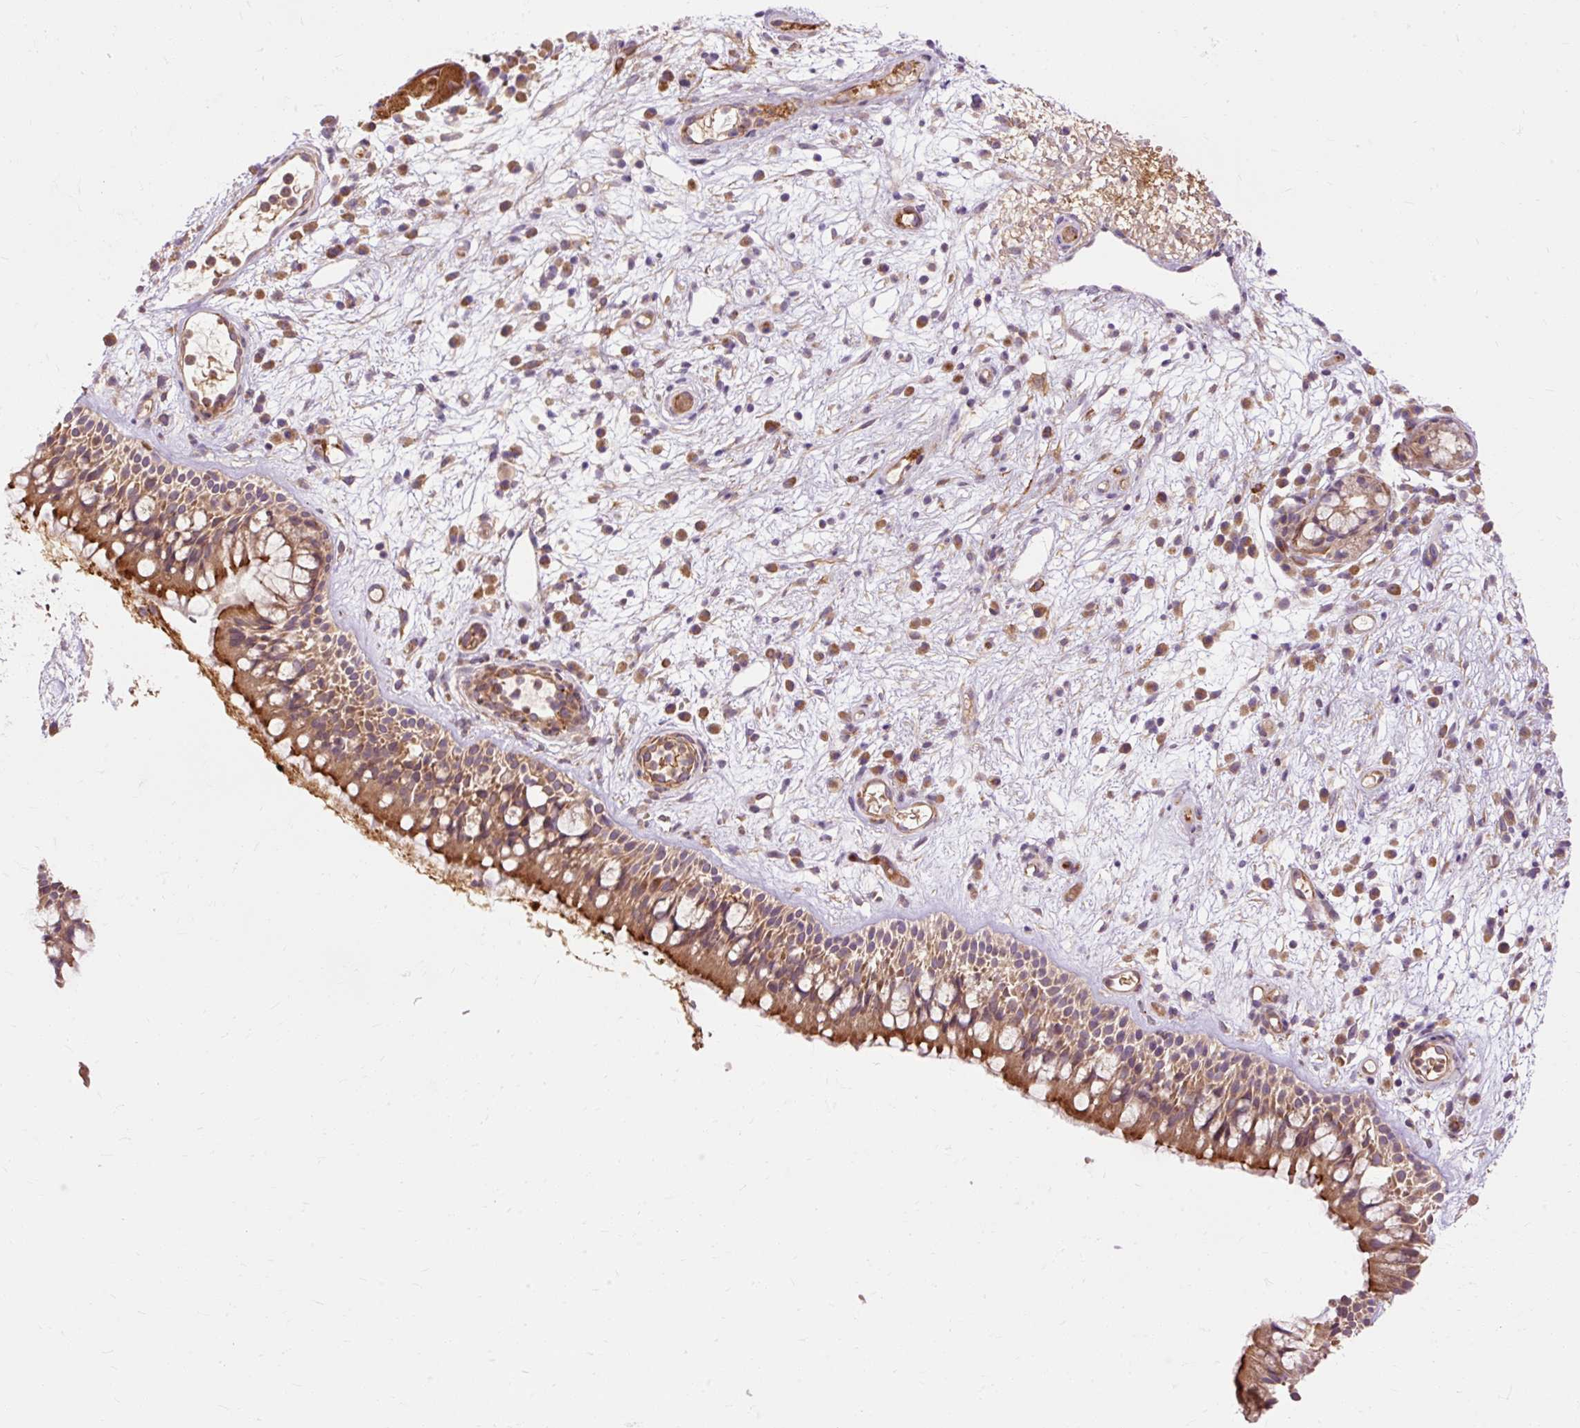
{"staining": {"intensity": "moderate", "quantity": ">75%", "location": "cytoplasmic/membranous"}, "tissue": "nasopharynx", "cell_type": "Respiratory epithelial cells", "image_type": "normal", "snomed": [{"axis": "morphology", "description": "Normal tissue, NOS"}, {"axis": "morphology", "description": "Inflammation, NOS"}, {"axis": "topography", "description": "Nasopharynx"}], "caption": "Immunohistochemistry (IHC) of benign human nasopharynx displays medium levels of moderate cytoplasmic/membranous expression in approximately >75% of respiratory epithelial cells.", "gene": "RIPOR3", "patient": {"sex": "male", "age": 54}}